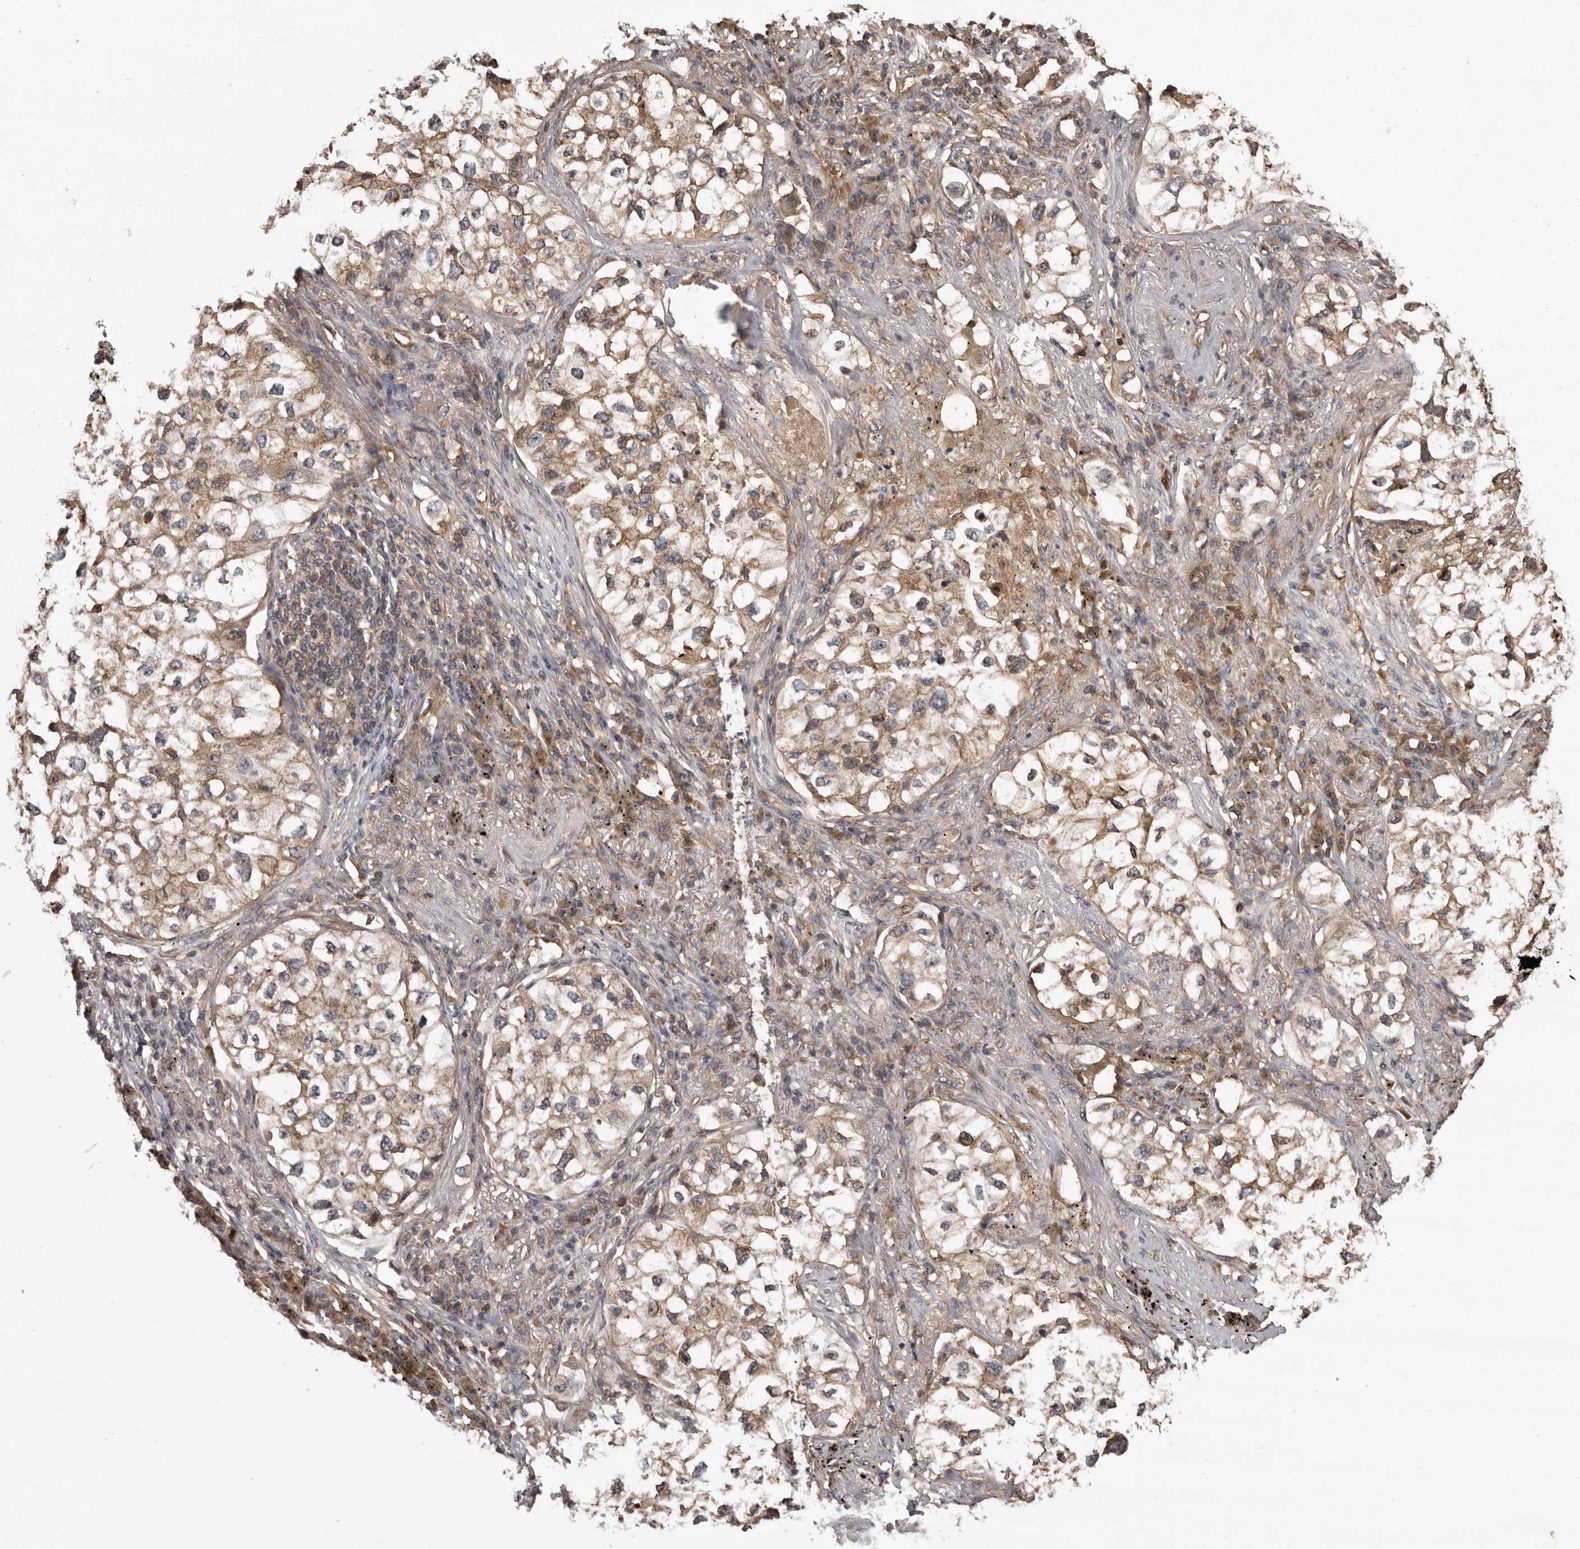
{"staining": {"intensity": "weak", "quantity": ">75%", "location": "cytoplasmic/membranous"}, "tissue": "lung cancer", "cell_type": "Tumor cells", "image_type": "cancer", "snomed": [{"axis": "morphology", "description": "Adenocarcinoma, NOS"}, {"axis": "topography", "description": "Lung"}], "caption": "The immunohistochemical stain shows weak cytoplasmic/membranous expression in tumor cells of lung adenocarcinoma tissue. Using DAB (brown) and hematoxylin (blue) stains, captured at high magnification using brightfield microscopy.", "gene": "DARS1", "patient": {"sex": "male", "age": 63}}